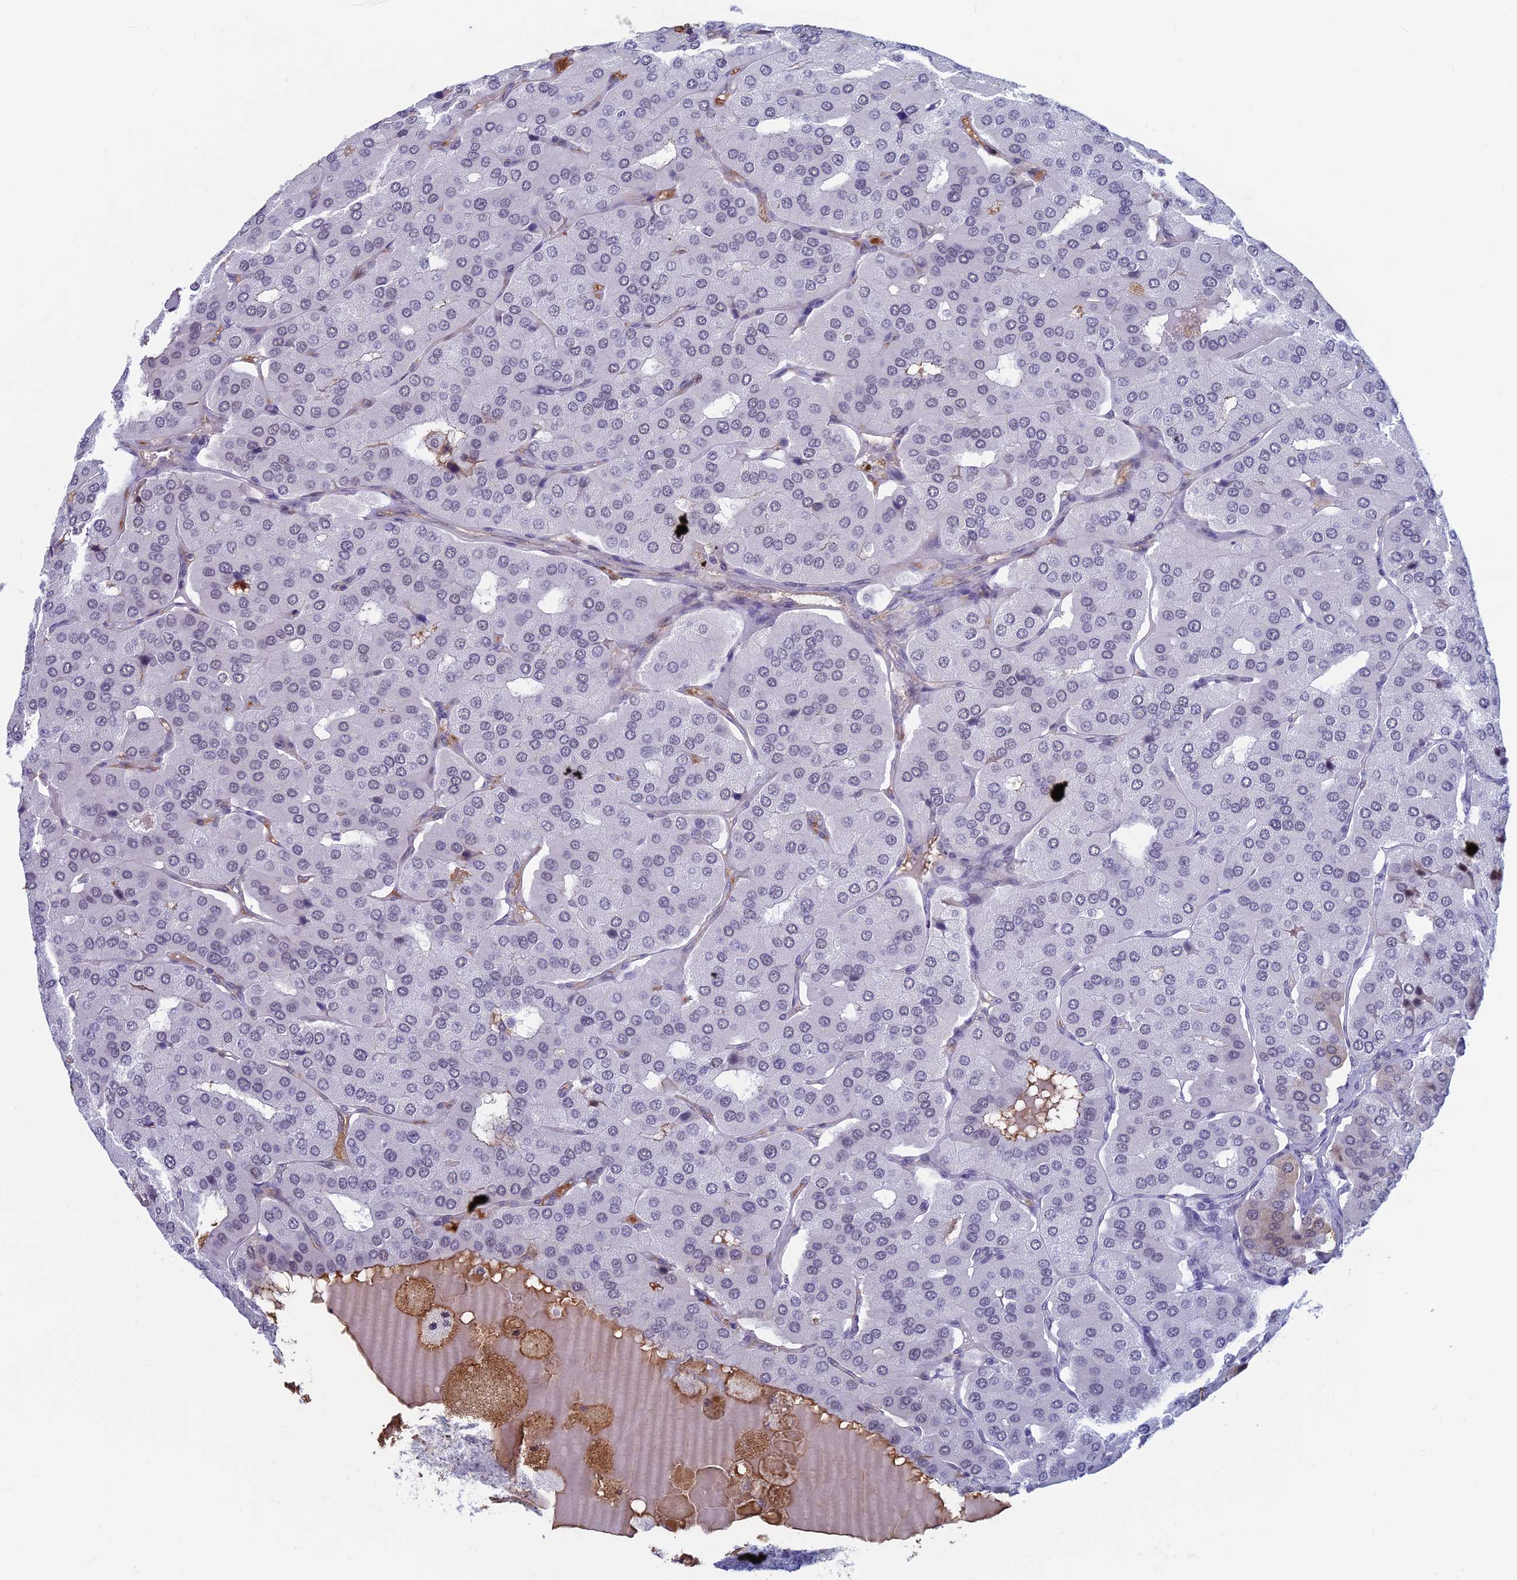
{"staining": {"intensity": "negative", "quantity": "none", "location": "none"}, "tissue": "parathyroid gland", "cell_type": "Glandular cells", "image_type": "normal", "snomed": [{"axis": "morphology", "description": "Normal tissue, NOS"}, {"axis": "morphology", "description": "Adenoma, NOS"}, {"axis": "topography", "description": "Parathyroid gland"}], "caption": "DAB immunohistochemical staining of unremarkable parathyroid gland shows no significant positivity in glandular cells. (Immunohistochemistry (ihc), brightfield microscopy, high magnification).", "gene": "ASH2L", "patient": {"sex": "female", "age": 86}}